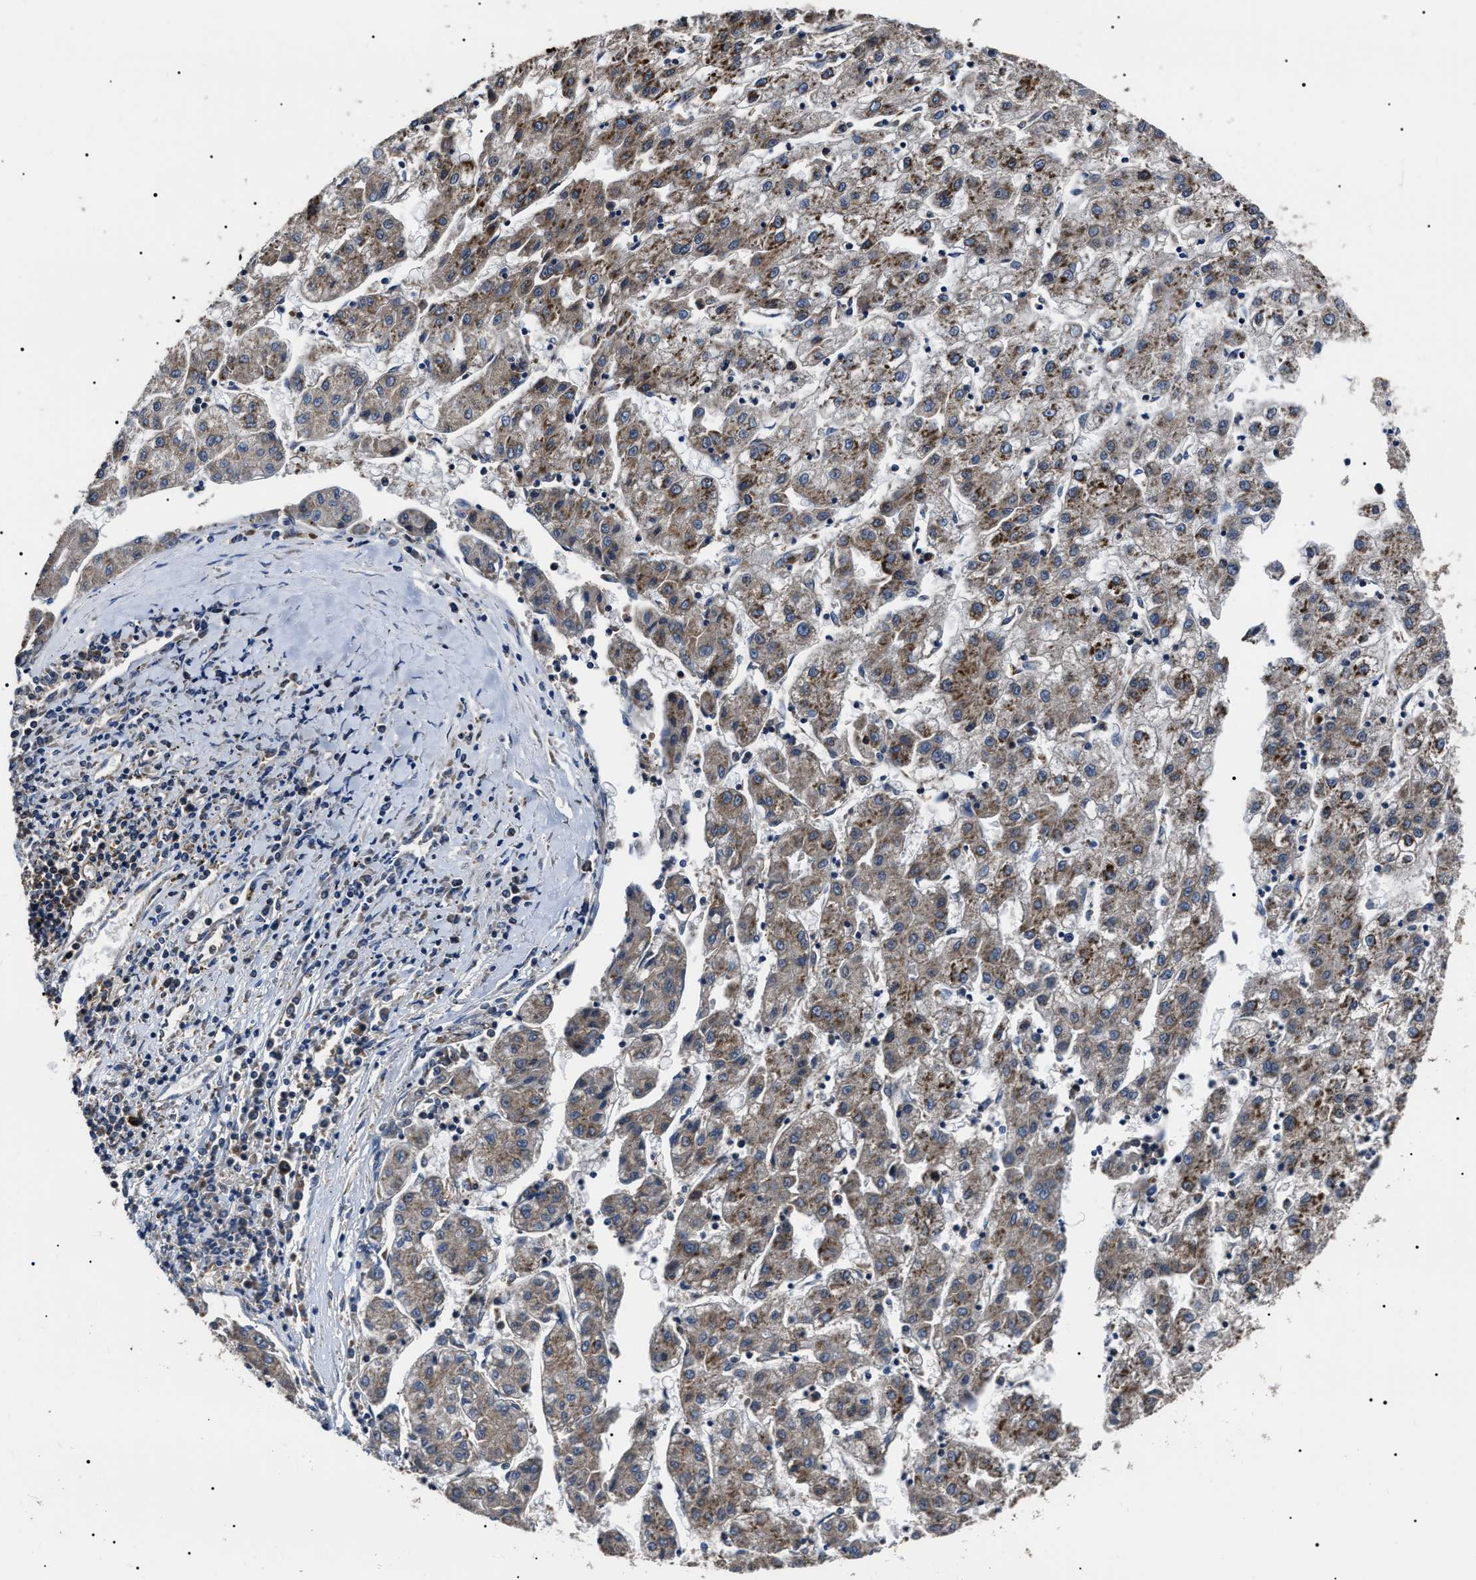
{"staining": {"intensity": "moderate", "quantity": "<25%", "location": "cytoplasmic/membranous"}, "tissue": "liver cancer", "cell_type": "Tumor cells", "image_type": "cancer", "snomed": [{"axis": "morphology", "description": "Carcinoma, Hepatocellular, NOS"}, {"axis": "topography", "description": "Liver"}], "caption": "Immunohistochemistry (IHC) of liver hepatocellular carcinoma exhibits low levels of moderate cytoplasmic/membranous staining in about <25% of tumor cells.", "gene": "CCT8", "patient": {"sex": "male", "age": 72}}